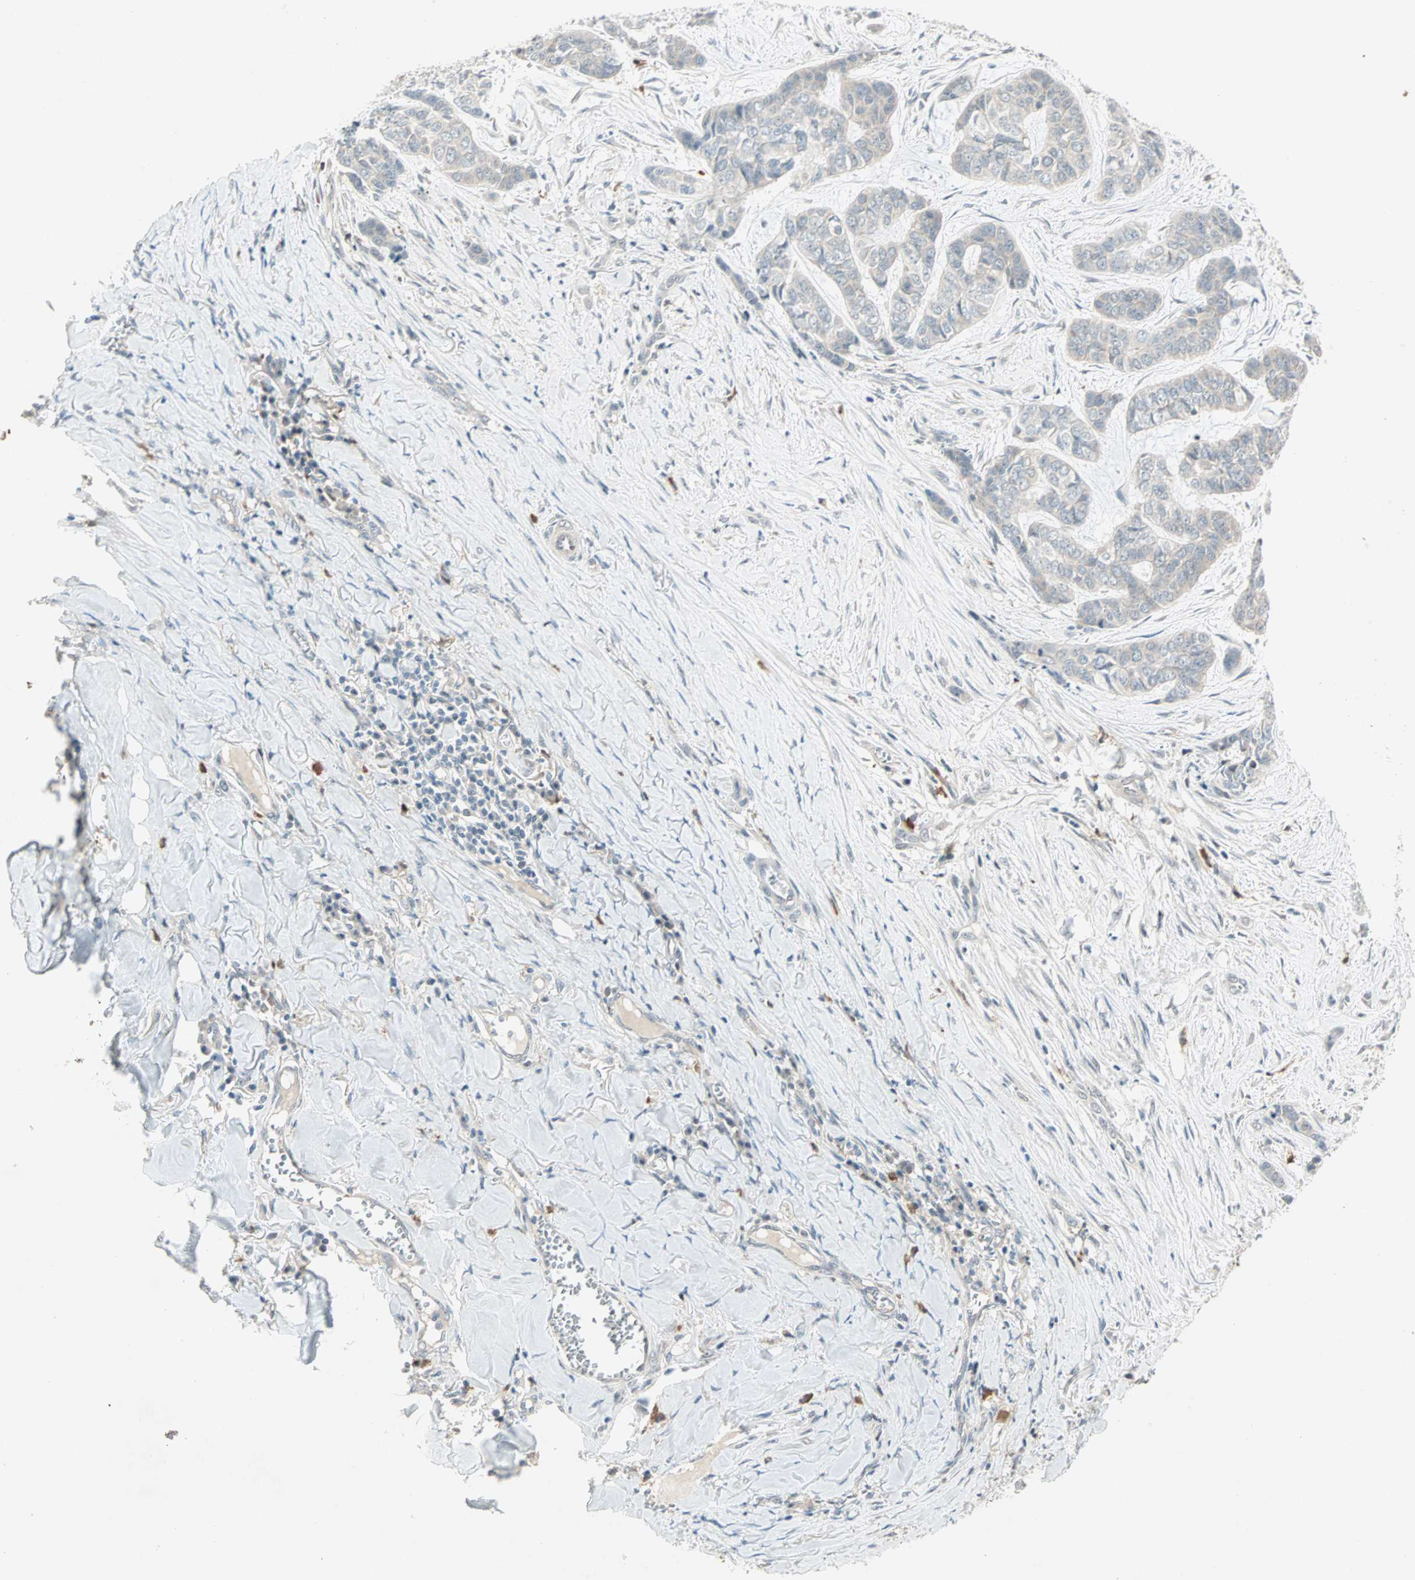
{"staining": {"intensity": "weak", "quantity": "<25%", "location": "cytoplasmic/membranous"}, "tissue": "skin cancer", "cell_type": "Tumor cells", "image_type": "cancer", "snomed": [{"axis": "morphology", "description": "Basal cell carcinoma"}, {"axis": "topography", "description": "Skin"}], "caption": "This is an IHC image of skin basal cell carcinoma. There is no positivity in tumor cells.", "gene": "RTL6", "patient": {"sex": "female", "age": 64}}